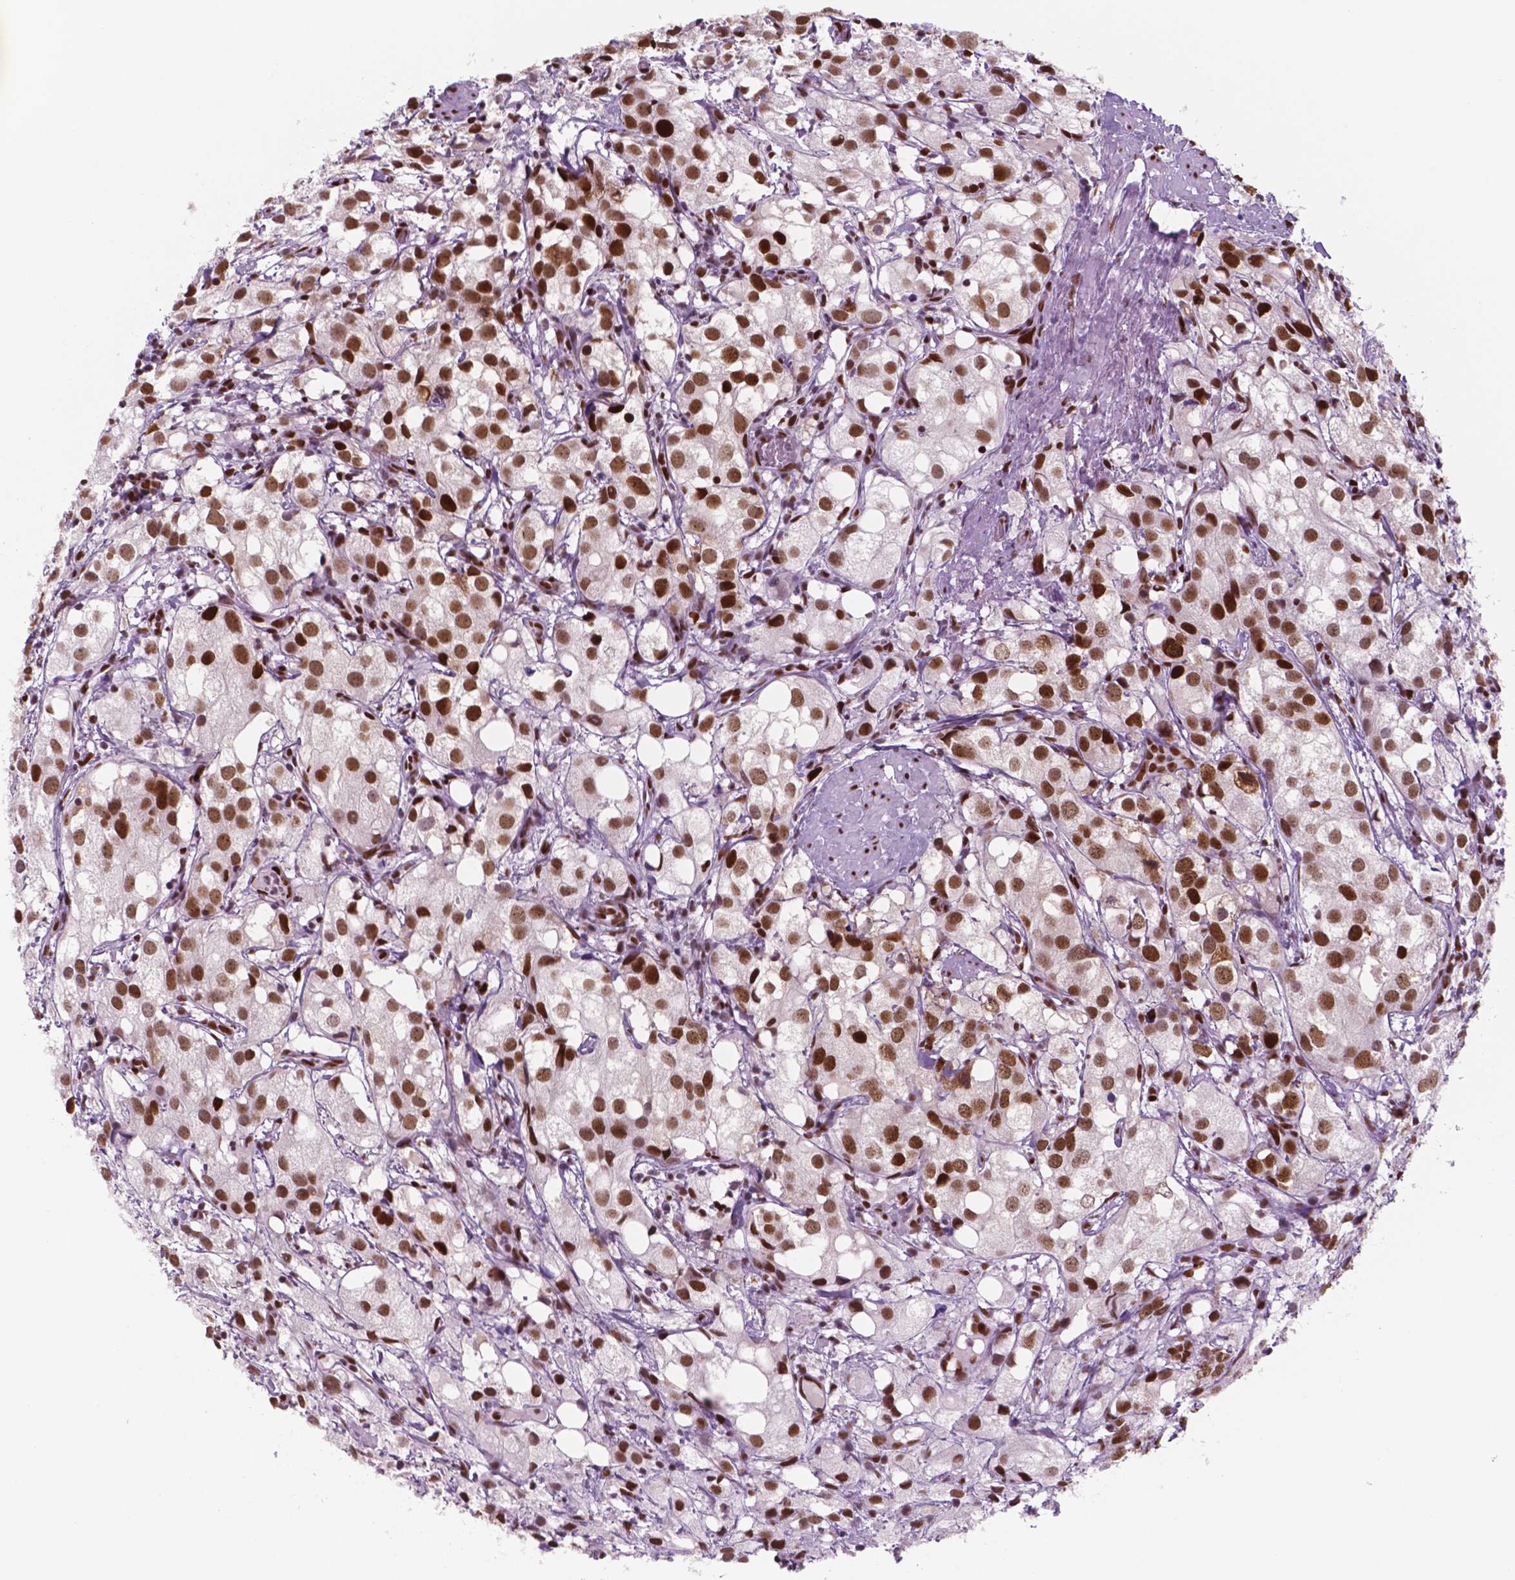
{"staining": {"intensity": "strong", "quantity": ">75%", "location": "nuclear"}, "tissue": "prostate cancer", "cell_type": "Tumor cells", "image_type": "cancer", "snomed": [{"axis": "morphology", "description": "Adenocarcinoma, High grade"}, {"axis": "topography", "description": "Prostate"}], "caption": "A micrograph showing strong nuclear expression in about >75% of tumor cells in prostate cancer, as visualized by brown immunohistochemical staining.", "gene": "MSH6", "patient": {"sex": "male", "age": 86}}